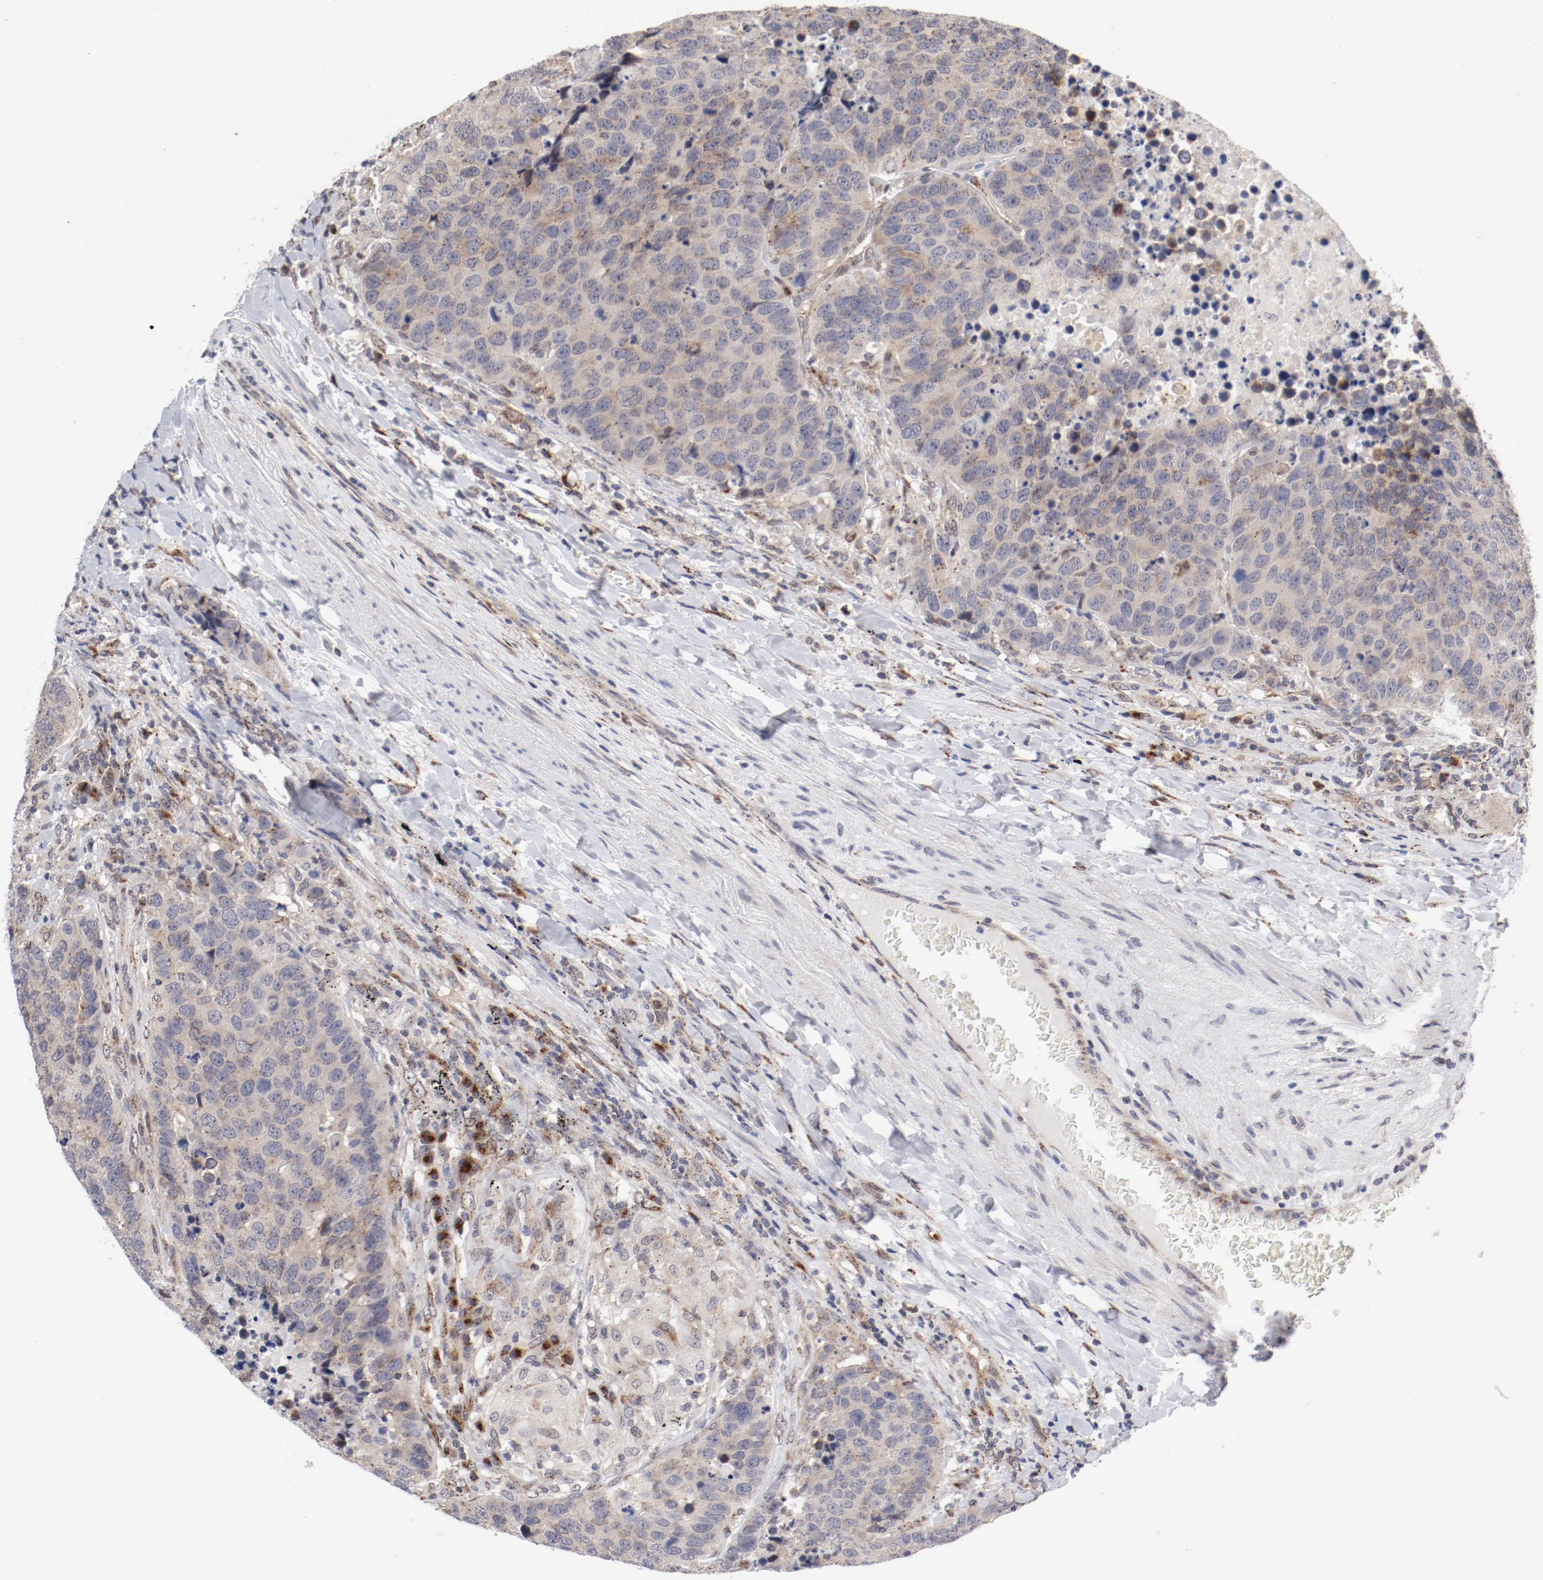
{"staining": {"intensity": "negative", "quantity": "none", "location": "none"}, "tissue": "carcinoid", "cell_type": "Tumor cells", "image_type": "cancer", "snomed": [{"axis": "morphology", "description": "Carcinoid, malignant, NOS"}, {"axis": "topography", "description": "Lung"}], "caption": "Protein analysis of malignant carcinoid displays no significant staining in tumor cells.", "gene": "RPL12", "patient": {"sex": "male", "age": 60}}